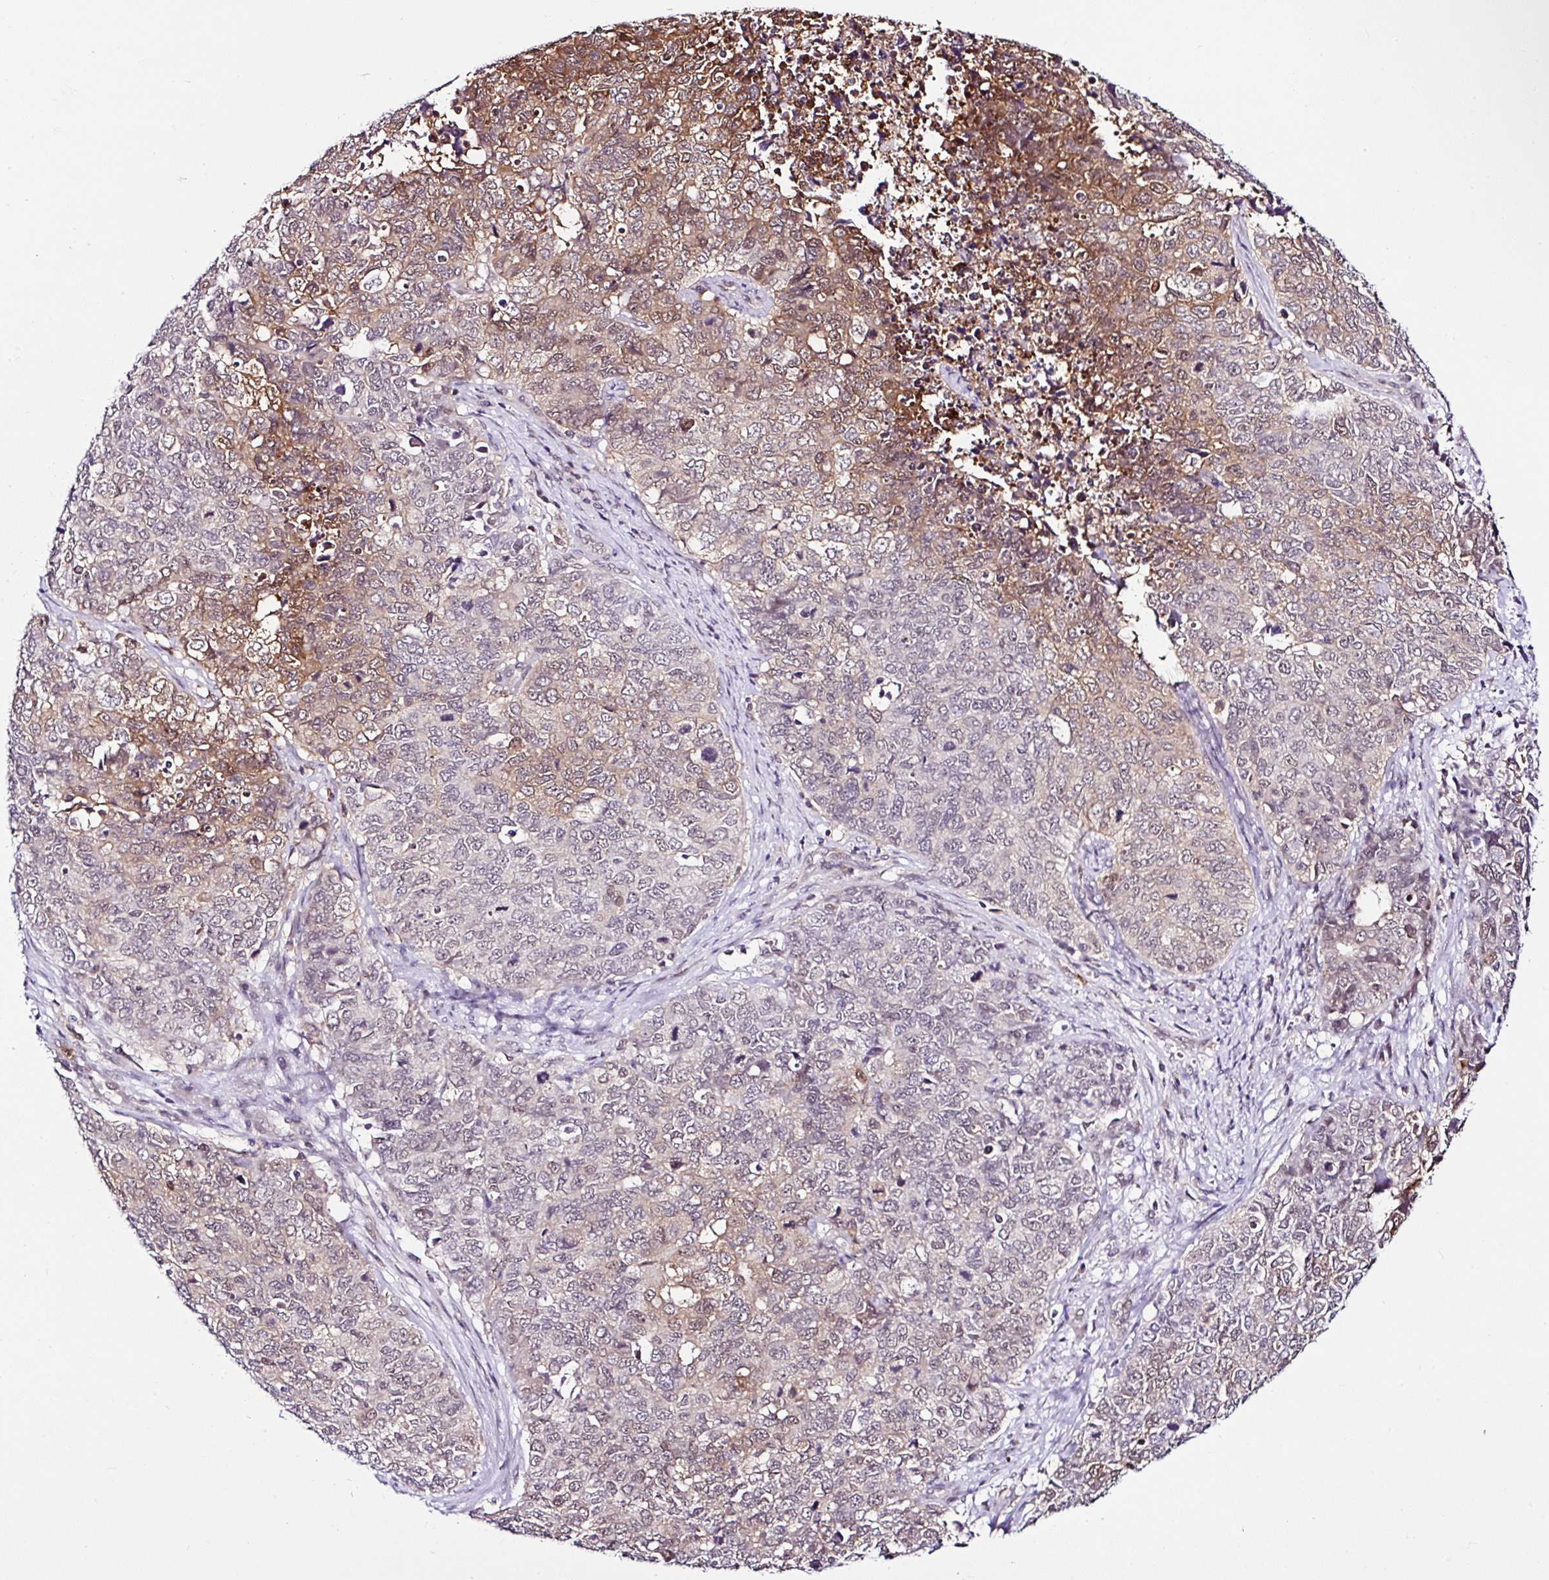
{"staining": {"intensity": "moderate", "quantity": "<25%", "location": "cytoplasmic/membranous,nuclear"}, "tissue": "cervical cancer", "cell_type": "Tumor cells", "image_type": "cancer", "snomed": [{"axis": "morphology", "description": "Adenocarcinoma, NOS"}, {"axis": "topography", "description": "Cervix"}], "caption": "Moderate cytoplasmic/membranous and nuclear expression for a protein is present in approximately <25% of tumor cells of cervical cancer using immunohistochemistry (IHC).", "gene": "PIN4", "patient": {"sex": "female", "age": 63}}